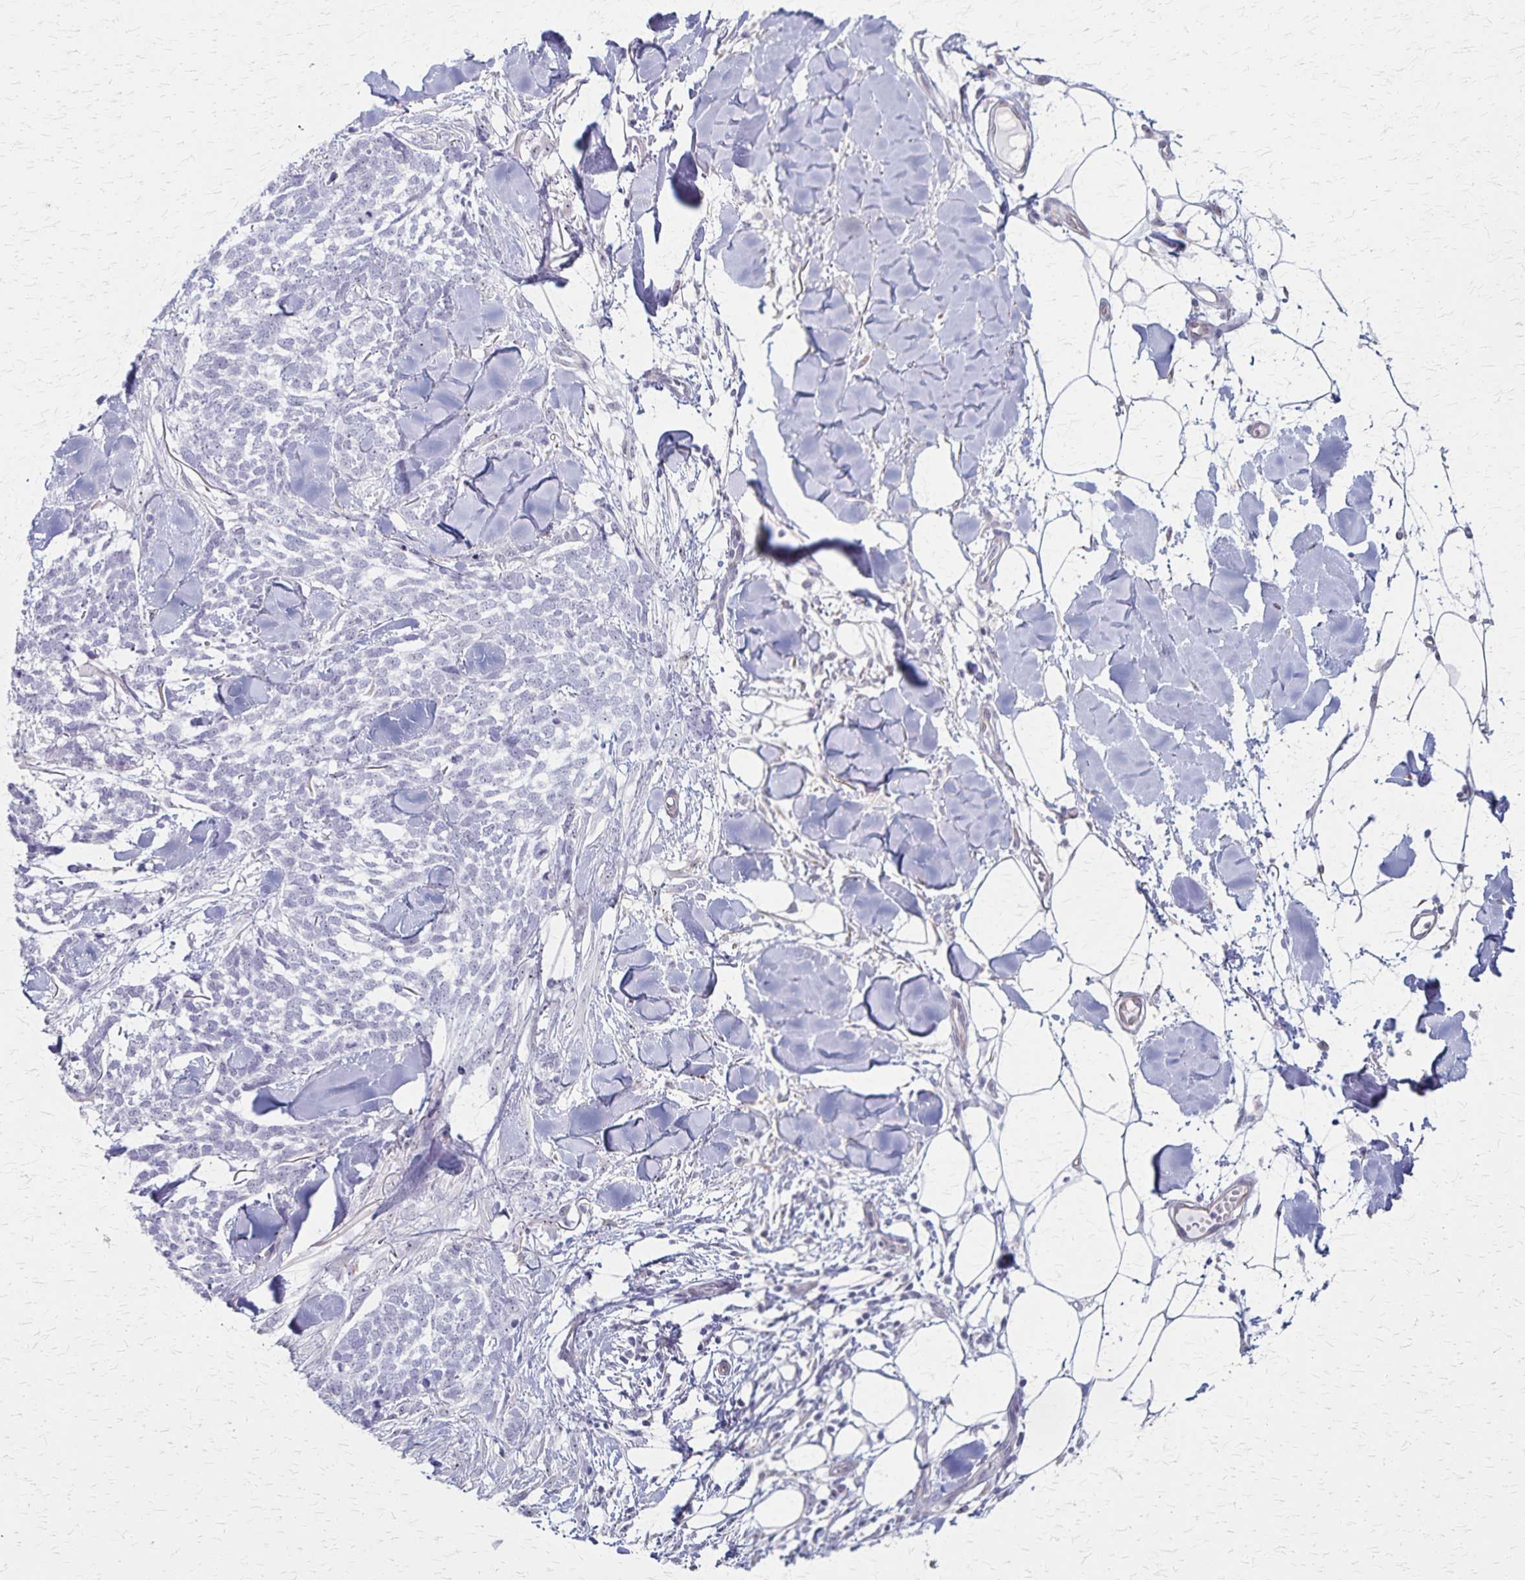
{"staining": {"intensity": "negative", "quantity": "none", "location": "none"}, "tissue": "skin cancer", "cell_type": "Tumor cells", "image_type": "cancer", "snomed": [{"axis": "morphology", "description": "Basal cell carcinoma"}, {"axis": "topography", "description": "Skin"}], "caption": "Tumor cells show no significant protein expression in skin cancer.", "gene": "DLK2", "patient": {"sex": "female", "age": 59}}